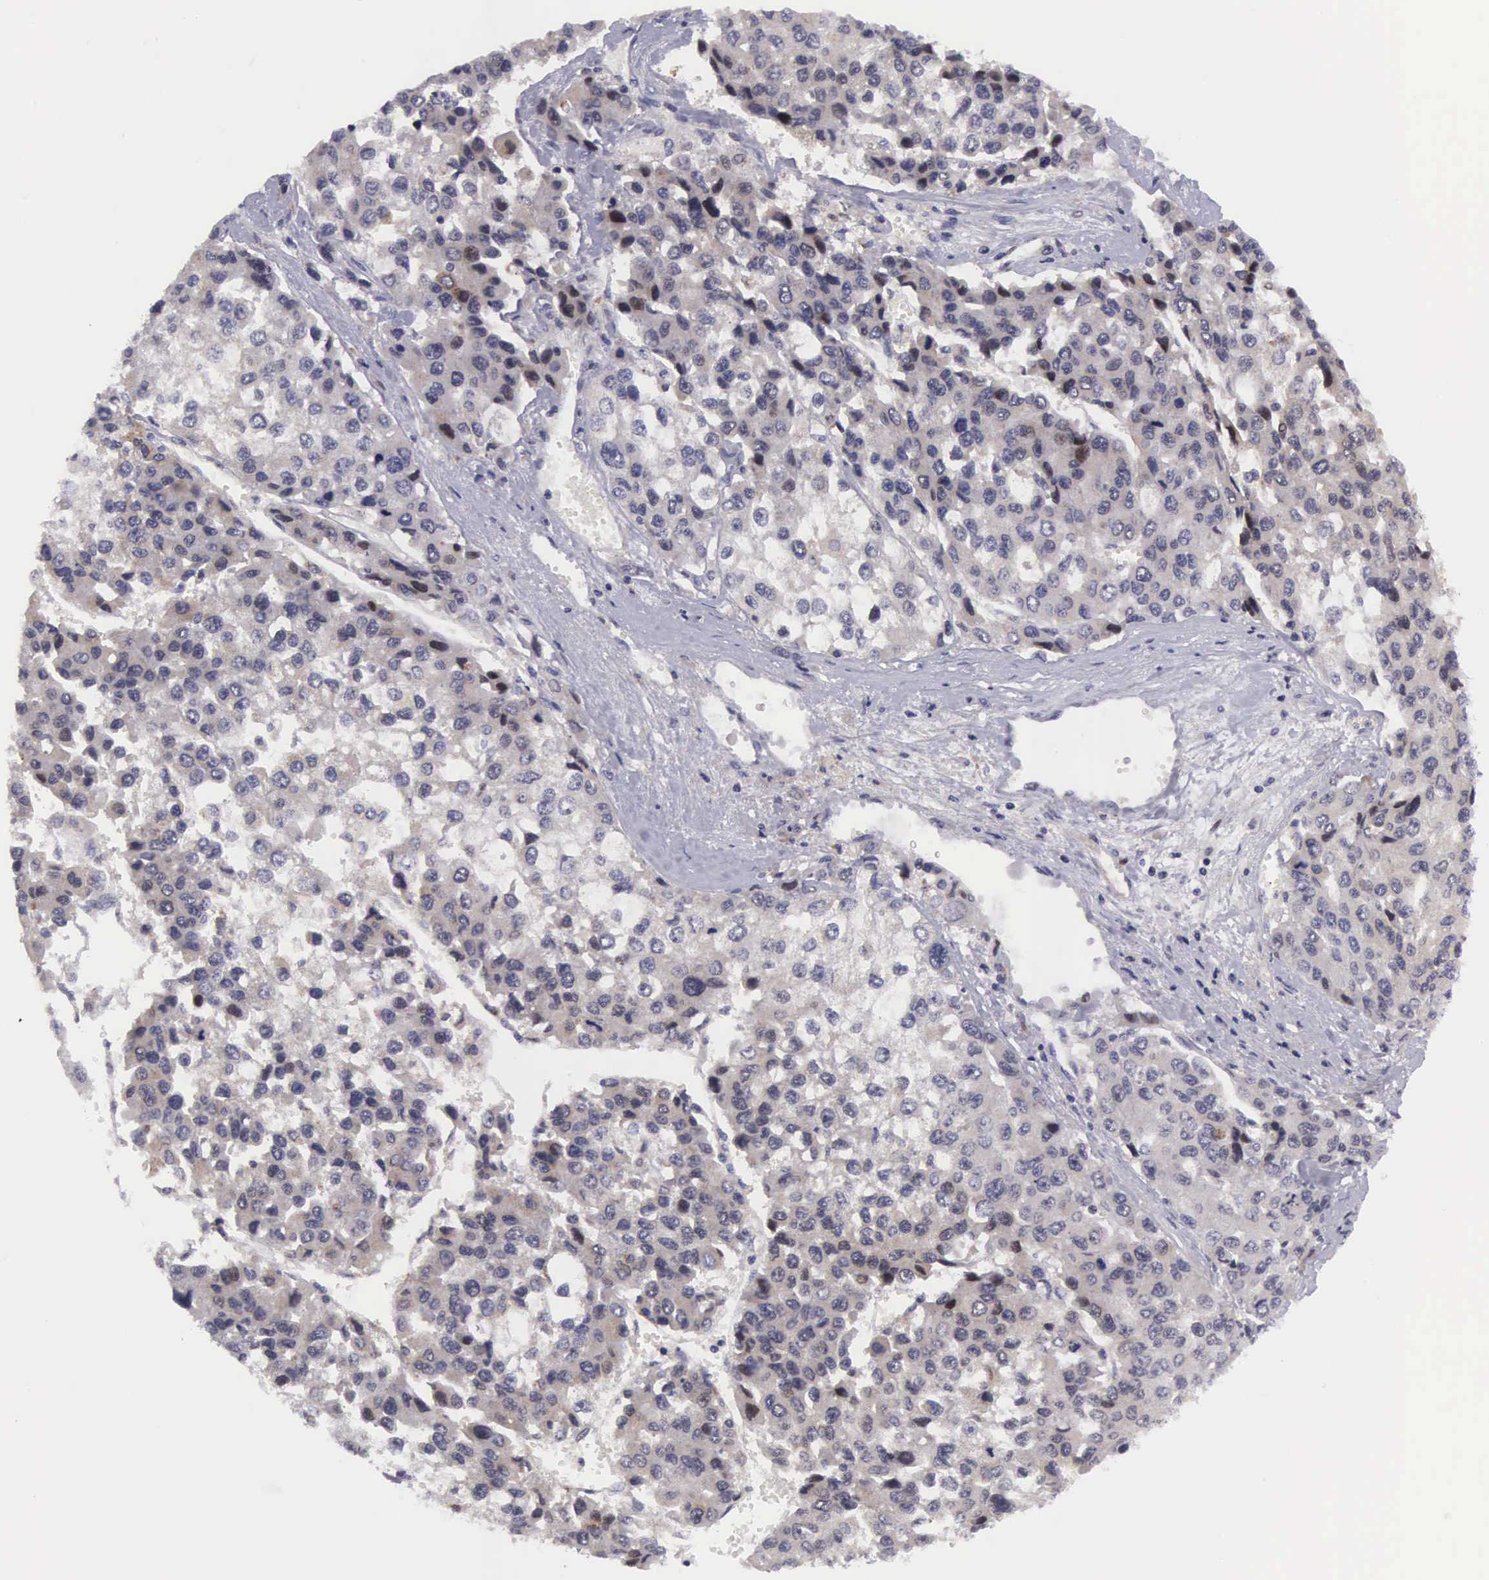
{"staining": {"intensity": "weak", "quantity": "25%-75%", "location": "cytoplasmic/membranous,nuclear"}, "tissue": "liver cancer", "cell_type": "Tumor cells", "image_type": "cancer", "snomed": [{"axis": "morphology", "description": "Carcinoma, Hepatocellular, NOS"}, {"axis": "topography", "description": "Liver"}], "caption": "Liver cancer stained with a brown dye exhibits weak cytoplasmic/membranous and nuclear positive positivity in approximately 25%-75% of tumor cells.", "gene": "EMID1", "patient": {"sex": "female", "age": 66}}